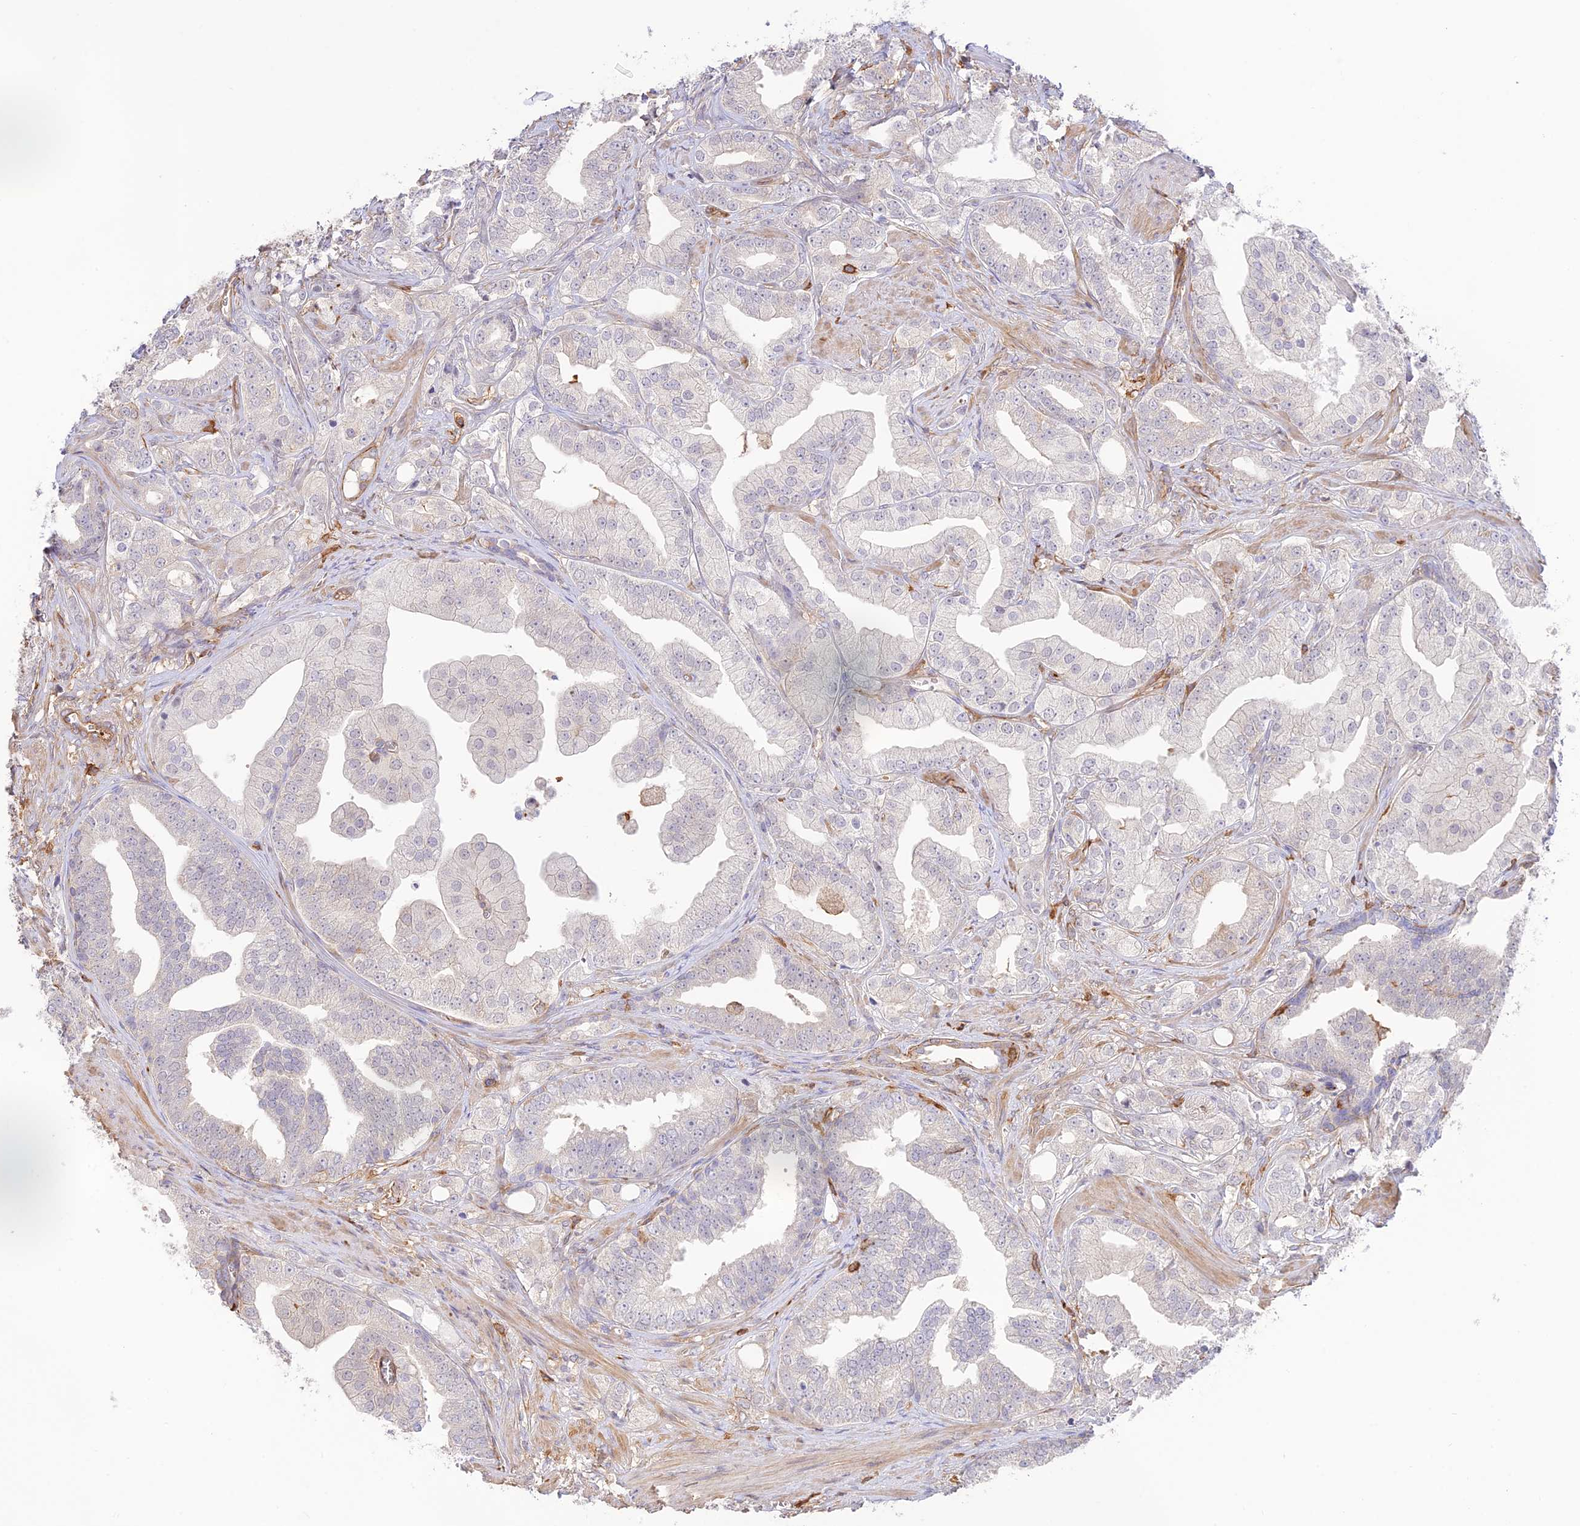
{"staining": {"intensity": "negative", "quantity": "none", "location": "none"}, "tissue": "prostate cancer", "cell_type": "Tumor cells", "image_type": "cancer", "snomed": [{"axis": "morphology", "description": "Adenocarcinoma, High grade"}, {"axis": "topography", "description": "Prostate"}], "caption": "Photomicrograph shows no significant protein positivity in tumor cells of high-grade adenocarcinoma (prostate).", "gene": "DENND1C", "patient": {"sex": "male", "age": 50}}